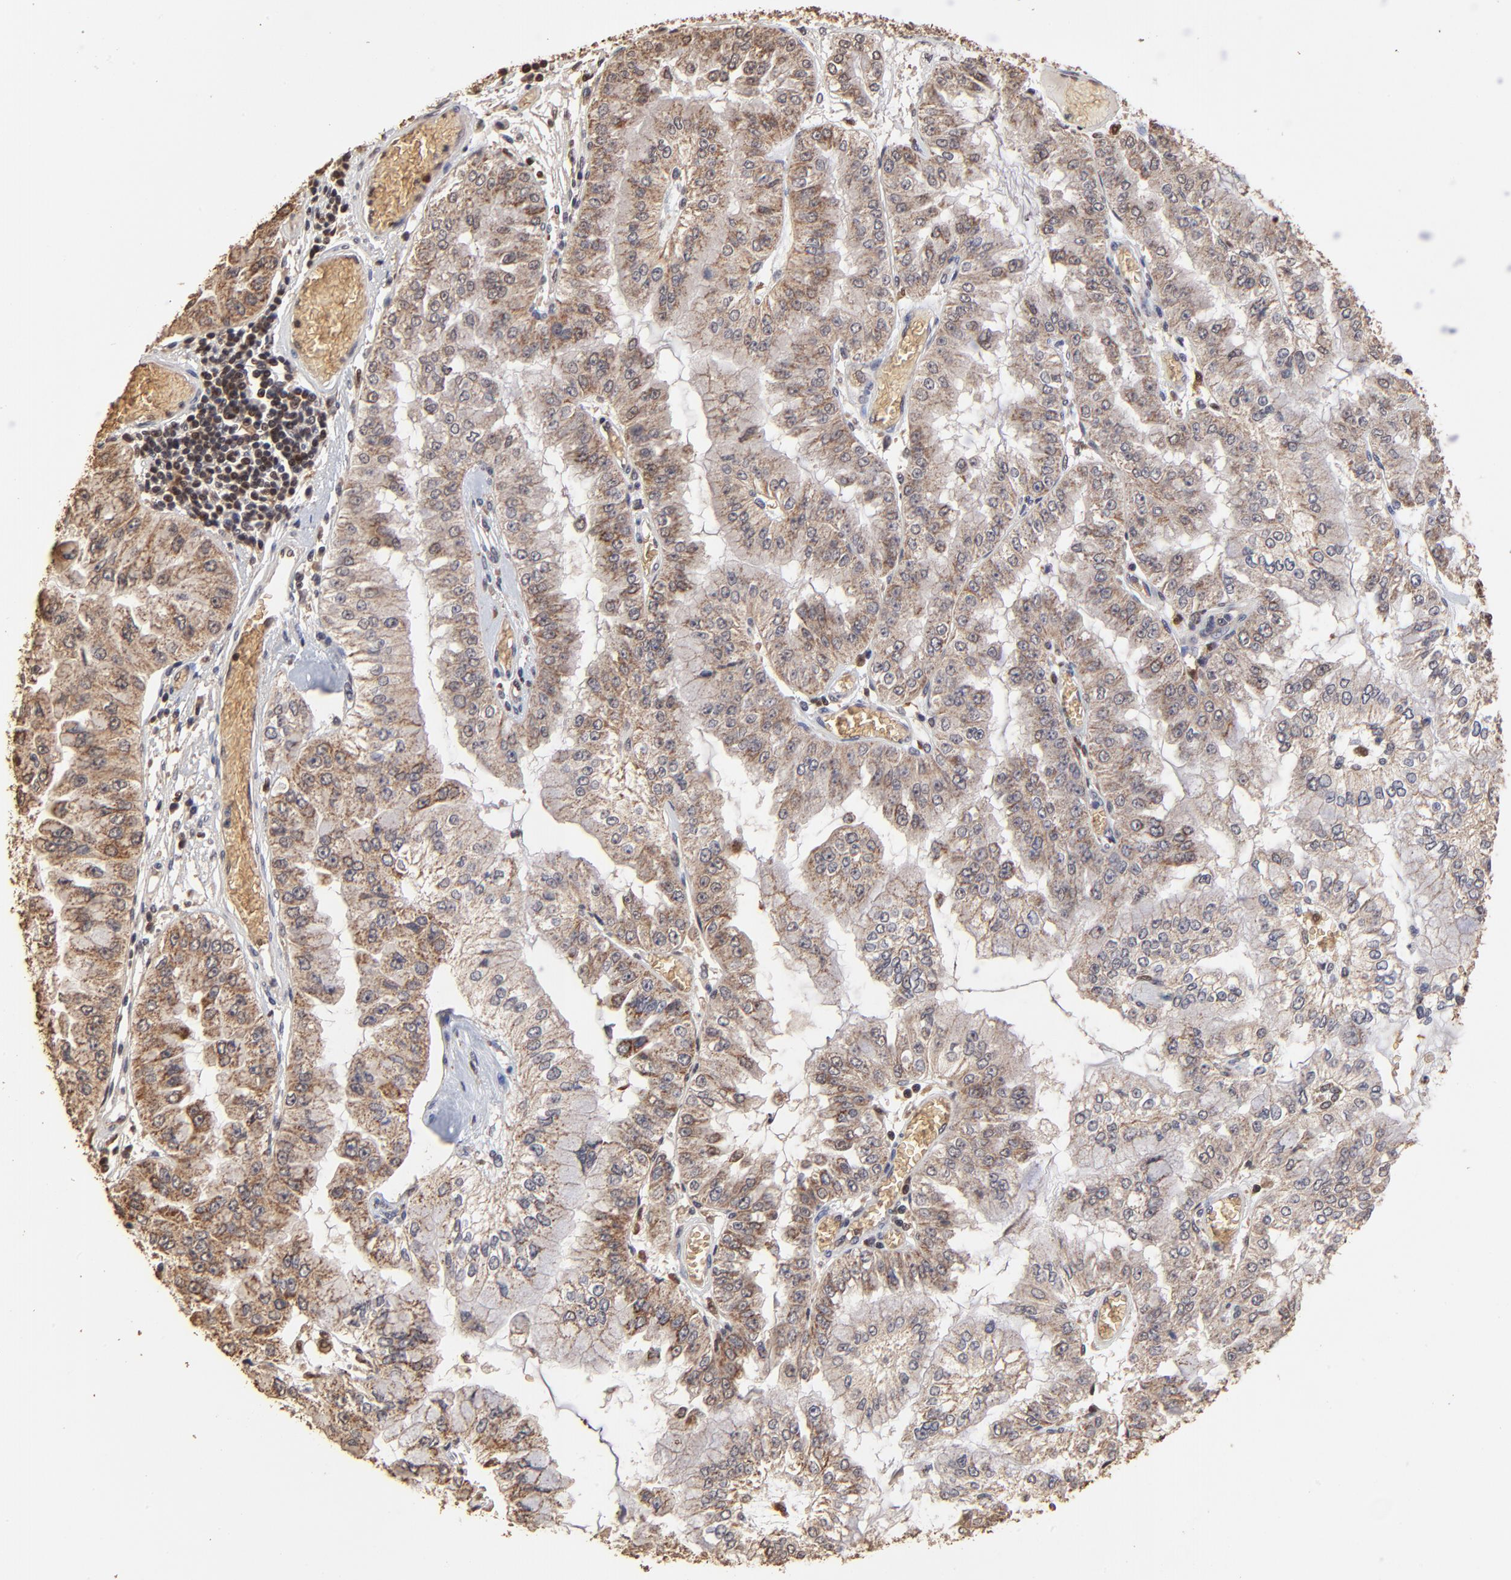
{"staining": {"intensity": "weak", "quantity": ">75%", "location": "cytoplasmic/membranous"}, "tissue": "liver cancer", "cell_type": "Tumor cells", "image_type": "cancer", "snomed": [{"axis": "morphology", "description": "Cholangiocarcinoma"}, {"axis": "topography", "description": "Liver"}], "caption": "A micrograph of liver cancer stained for a protein displays weak cytoplasmic/membranous brown staining in tumor cells.", "gene": "CASP1", "patient": {"sex": "female", "age": 79}}